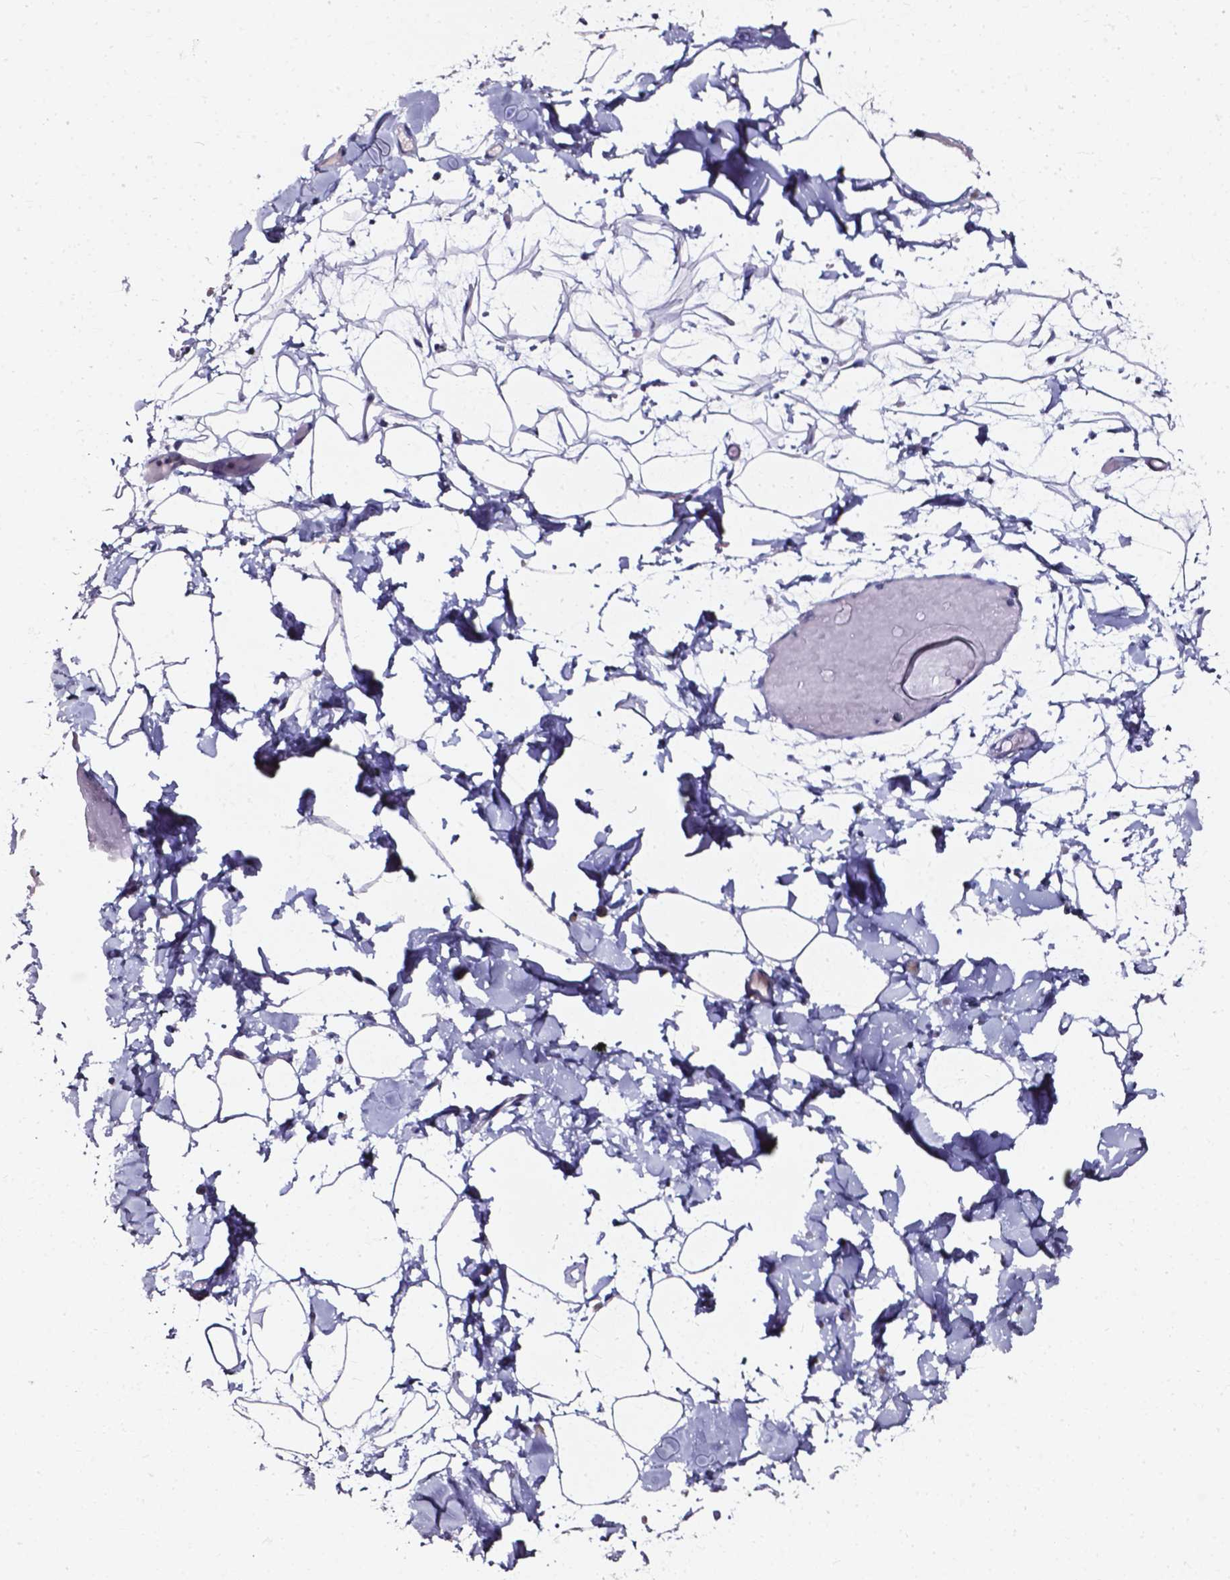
{"staining": {"intensity": "negative", "quantity": "none", "location": "none"}, "tissue": "adipose tissue", "cell_type": "Adipocytes", "image_type": "normal", "snomed": [{"axis": "morphology", "description": "Normal tissue, NOS"}, {"axis": "topography", "description": "Gallbladder"}, {"axis": "topography", "description": "Peripheral nerve tissue"}], "caption": "This image is of unremarkable adipose tissue stained with immunohistochemistry (IHC) to label a protein in brown with the nuclei are counter-stained blue. There is no positivity in adipocytes. (DAB IHC visualized using brightfield microscopy, high magnification).", "gene": "AKR1B10", "patient": {"sex": "female", "age": 45}}